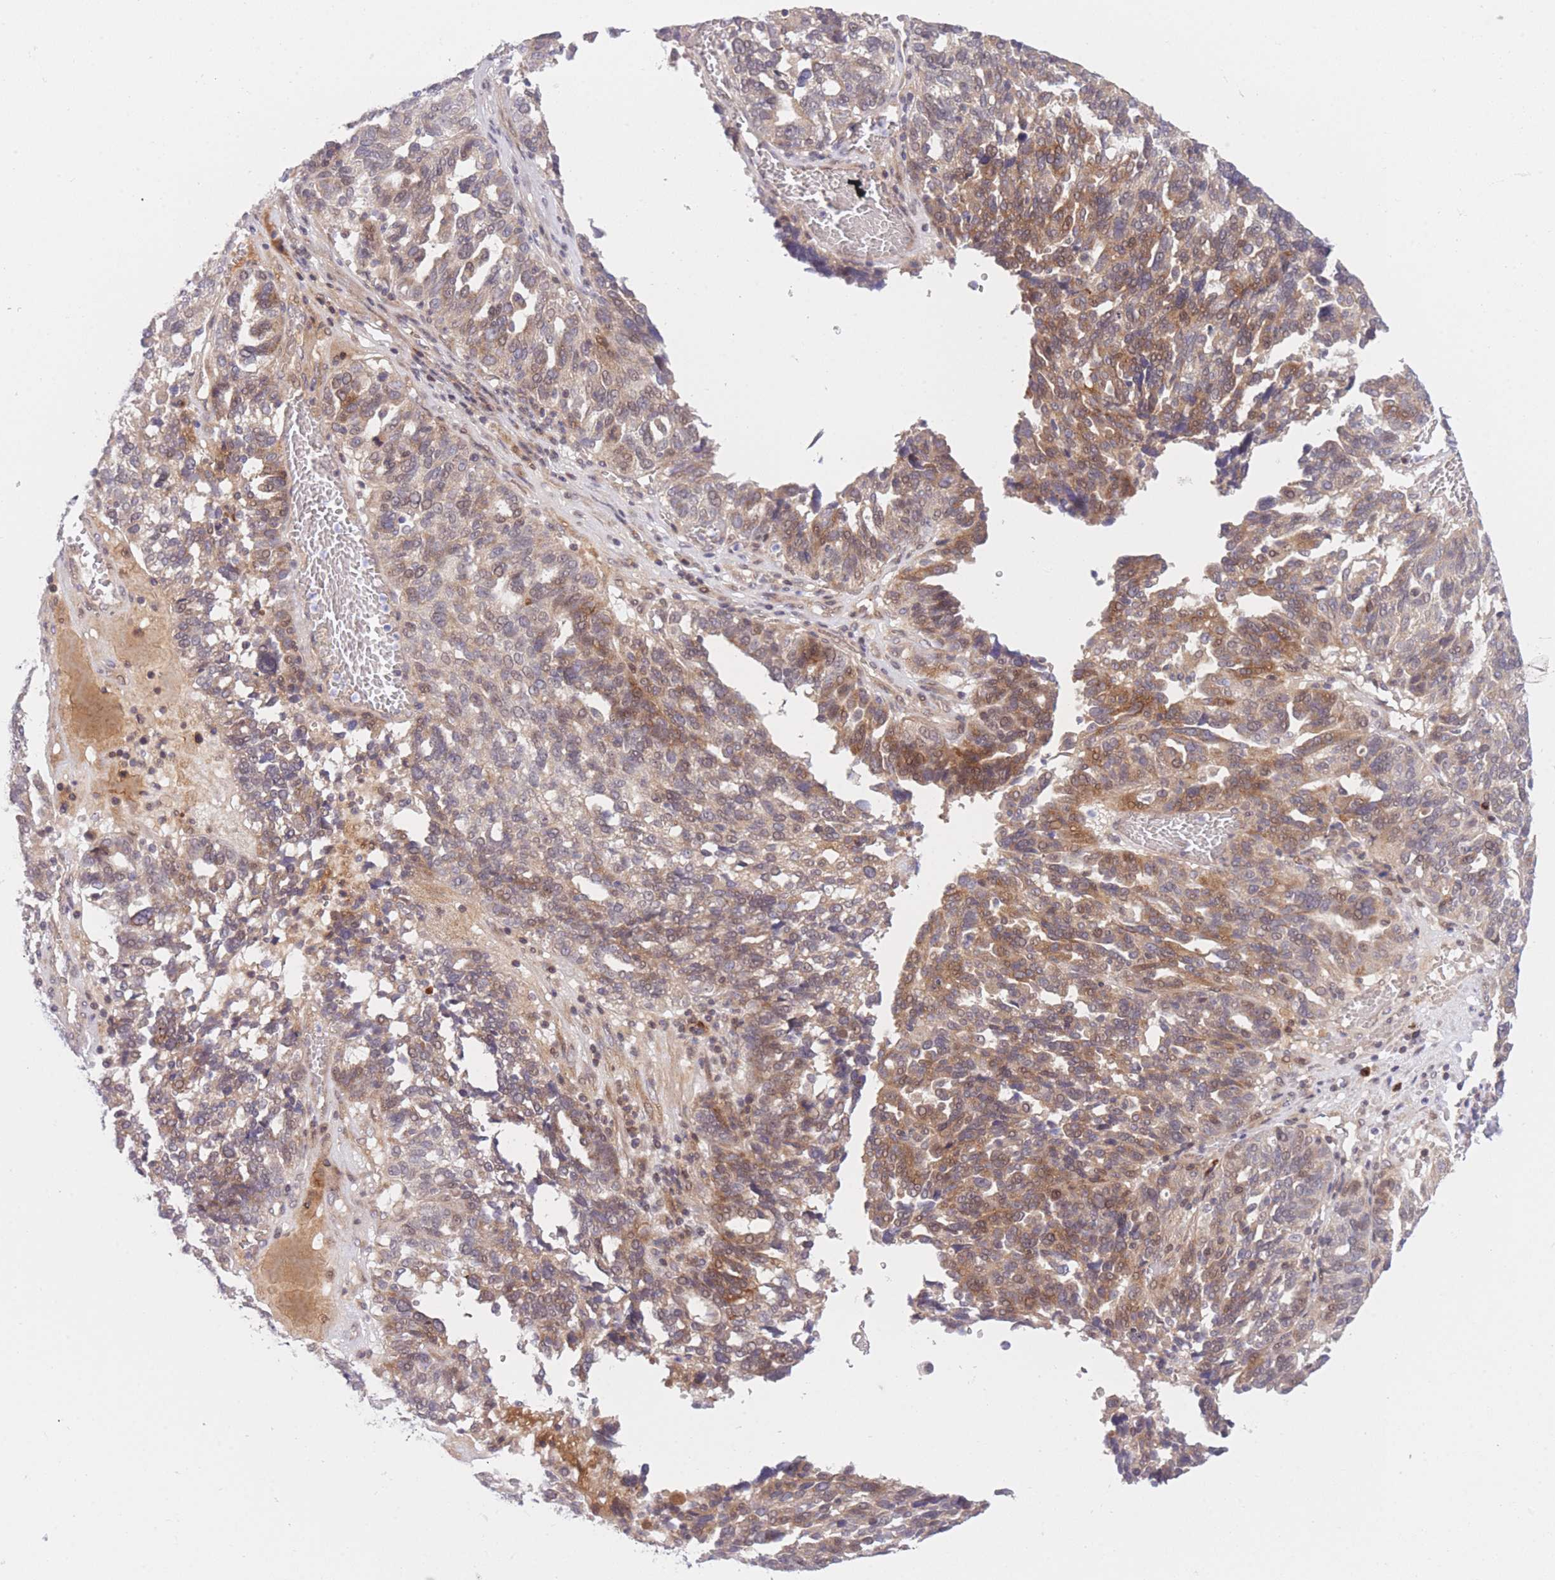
{"staining": {"intensity": "moderate", "quantity": ">75%", "location": "cytoplasmic/membranous,nuclear"}, "tissue": "ovarian cancer", "cell_type": "Tumor cells", "image_type": "cancer", "snomed": [{"axis": "morphology", "description": "Cystadenocarcinoma, serous, NOS"}, {"axis": "topography", "description": "Ovary"}], "caption": "Moderate cytoplasmic/membranous and nuclear expression is appreciated in approximately >75% of tumor cells in ovarian serous cystadenocarcinoma. (Brightfield microscopy of DAB IHC at high magnification).", "gene": "CDC25B", "patient": {"sex": "female", "age": 59}}